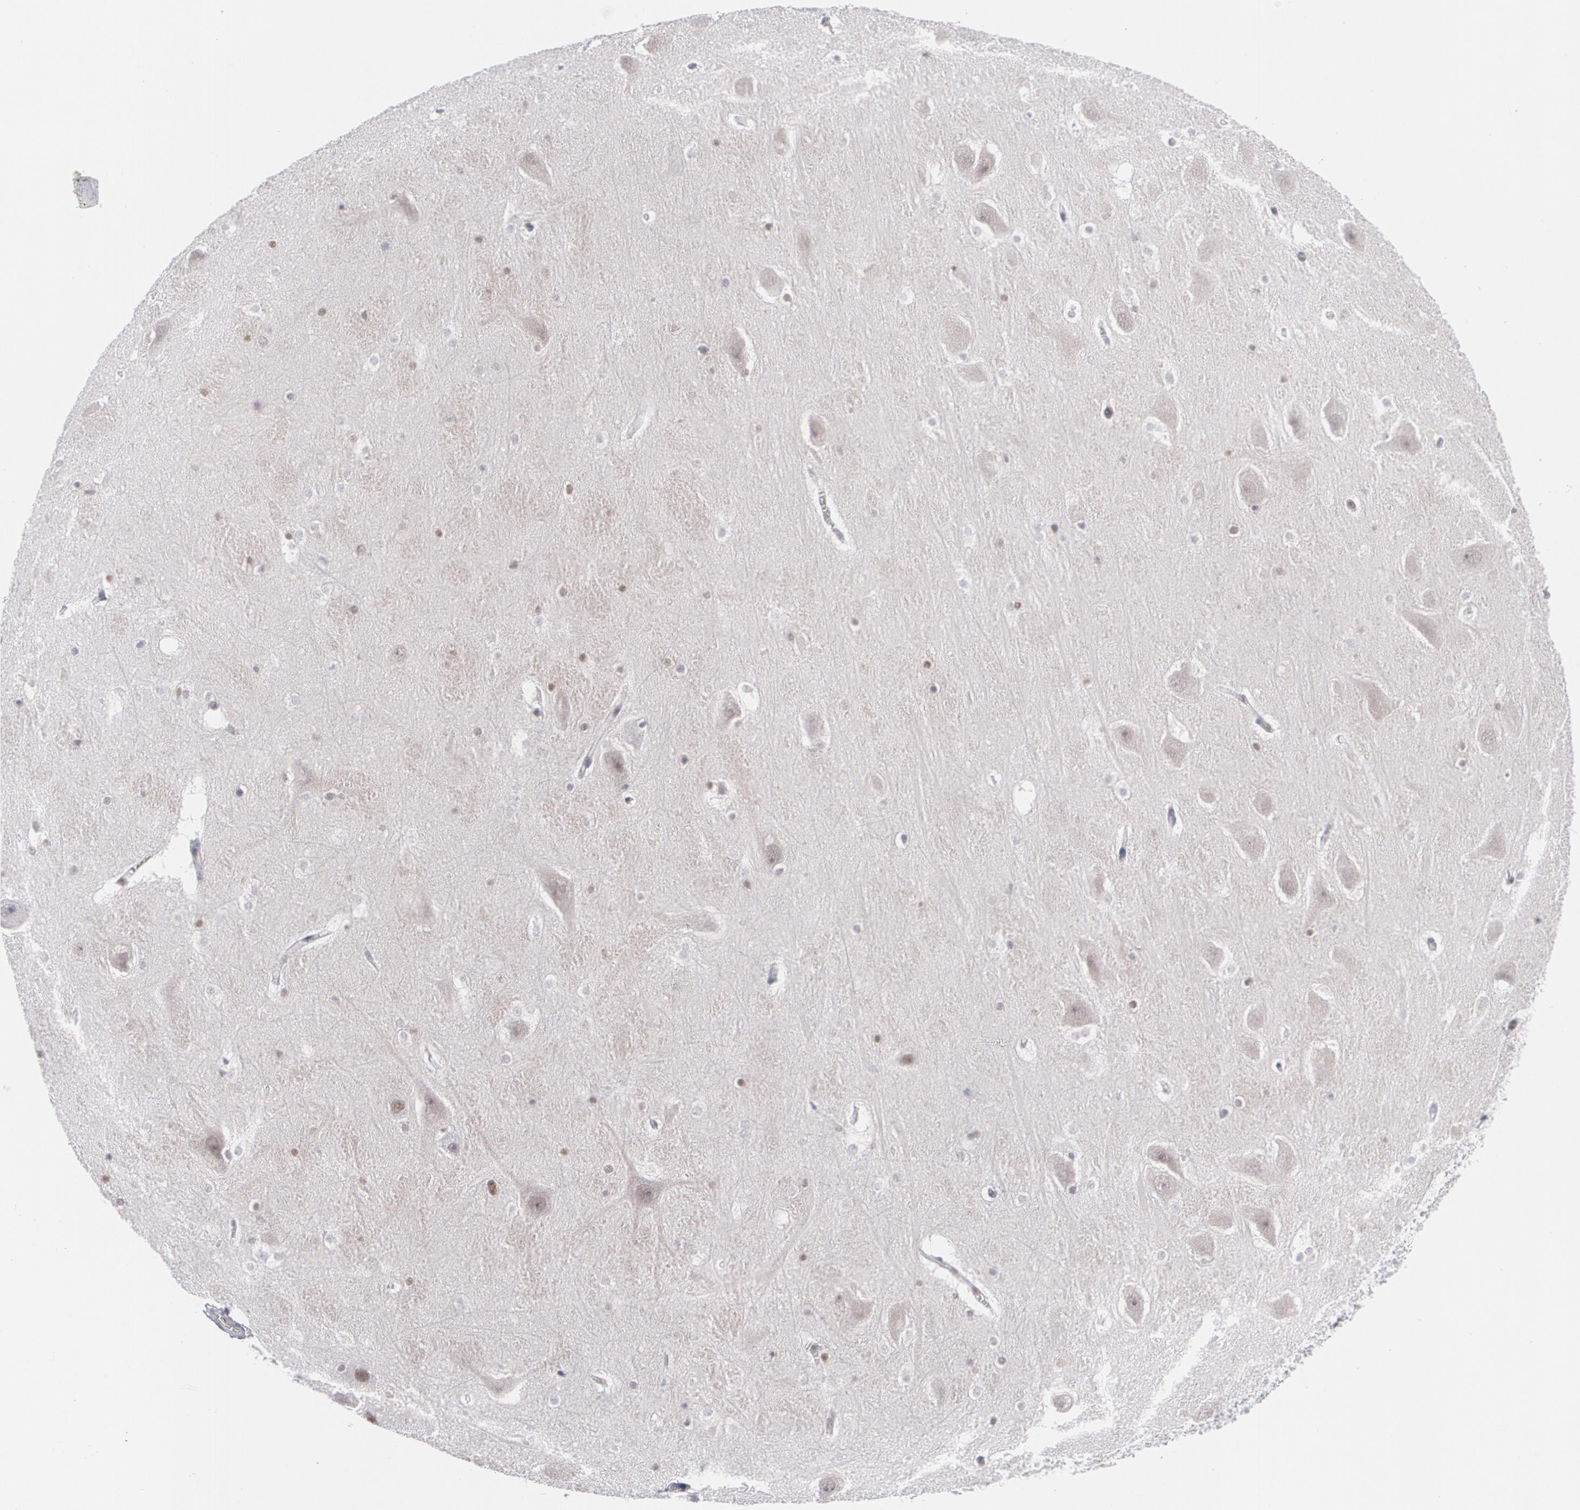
{"staining": {"intensity": "weak", "quantity": "<25%", "location": "nuclear"}, "tissue": "hippocampus", "cell_type": "Neuronal cells", "image_type": "normal", "snomed": [{"axis": "morphology", "description": "Normal tissue, NOS"}, {"axis": "topography", "description": "Hippocampus"}], "caption": "The micrograph shows no staining of neuronal cells in unremarkable hippocampus.", "gene": "MCL1", "patient": {"sex": "male", "age": 45}}